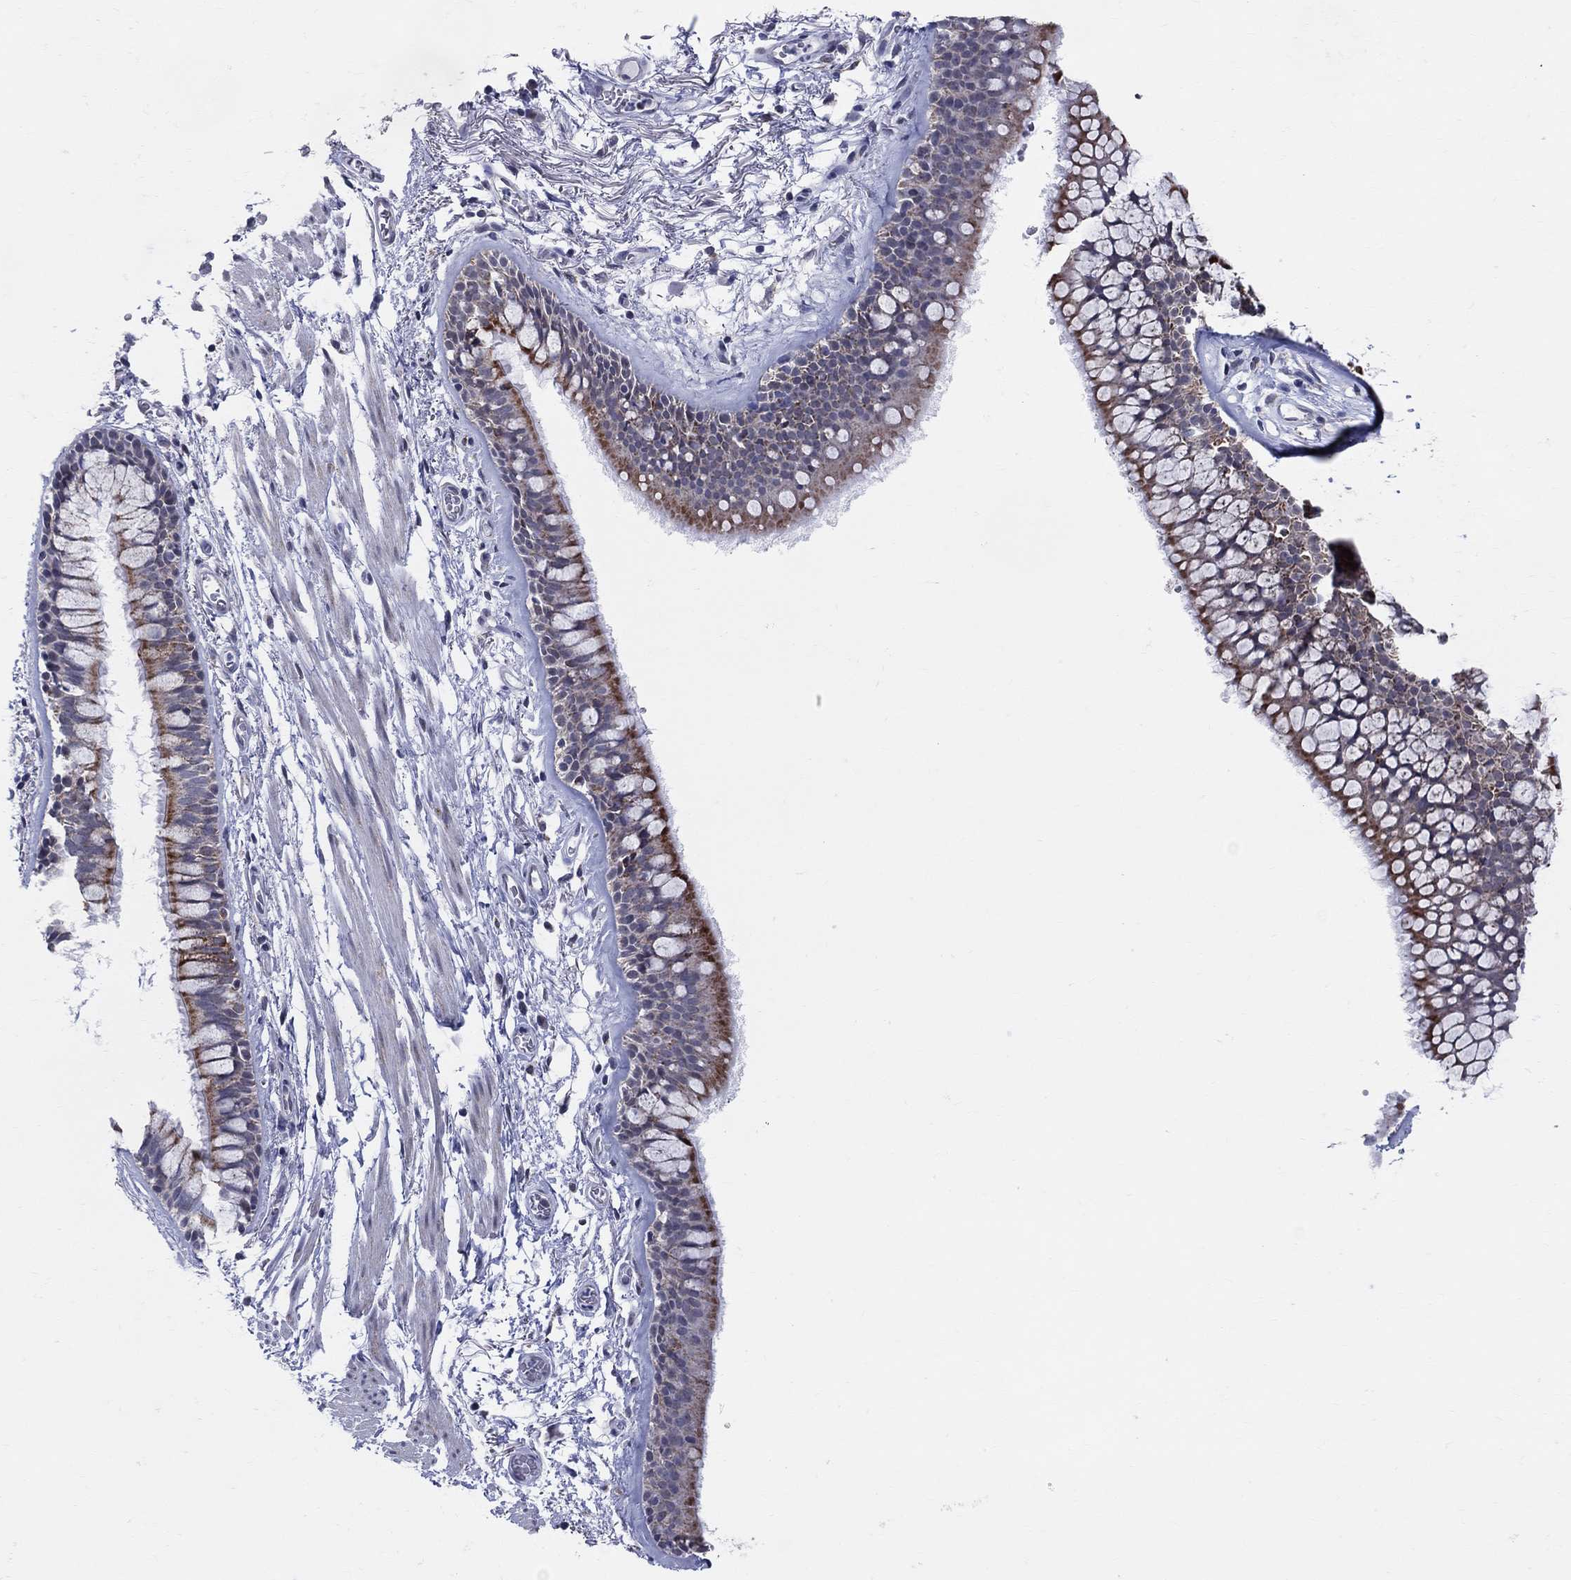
{"staining": {"intensity": "strong", "quantity": "<25%", "location": "cytoplasmic/membranous"}, "tissue": "bronchus", "cell_type": "Respiratory epithelial cells", "image_type": "normal", "snomed": [{"axis": "morphology", "description": "Normal tissue, NOS"}, {"axis": "topography", "description": "Bronchus"}, {"axis": "topography", "description": "Lung"}], "caption": "Brown immunohistochemical staining in benign bronchus reveals strong cytoplasmic/membranous positivity in approximately <25% of respiratory epithelial cells. (DAB = brown stain, brightfield microscopy at high magnification).", "gene": "KISS1R", "patient": {"sex": "female", "age": 57}}